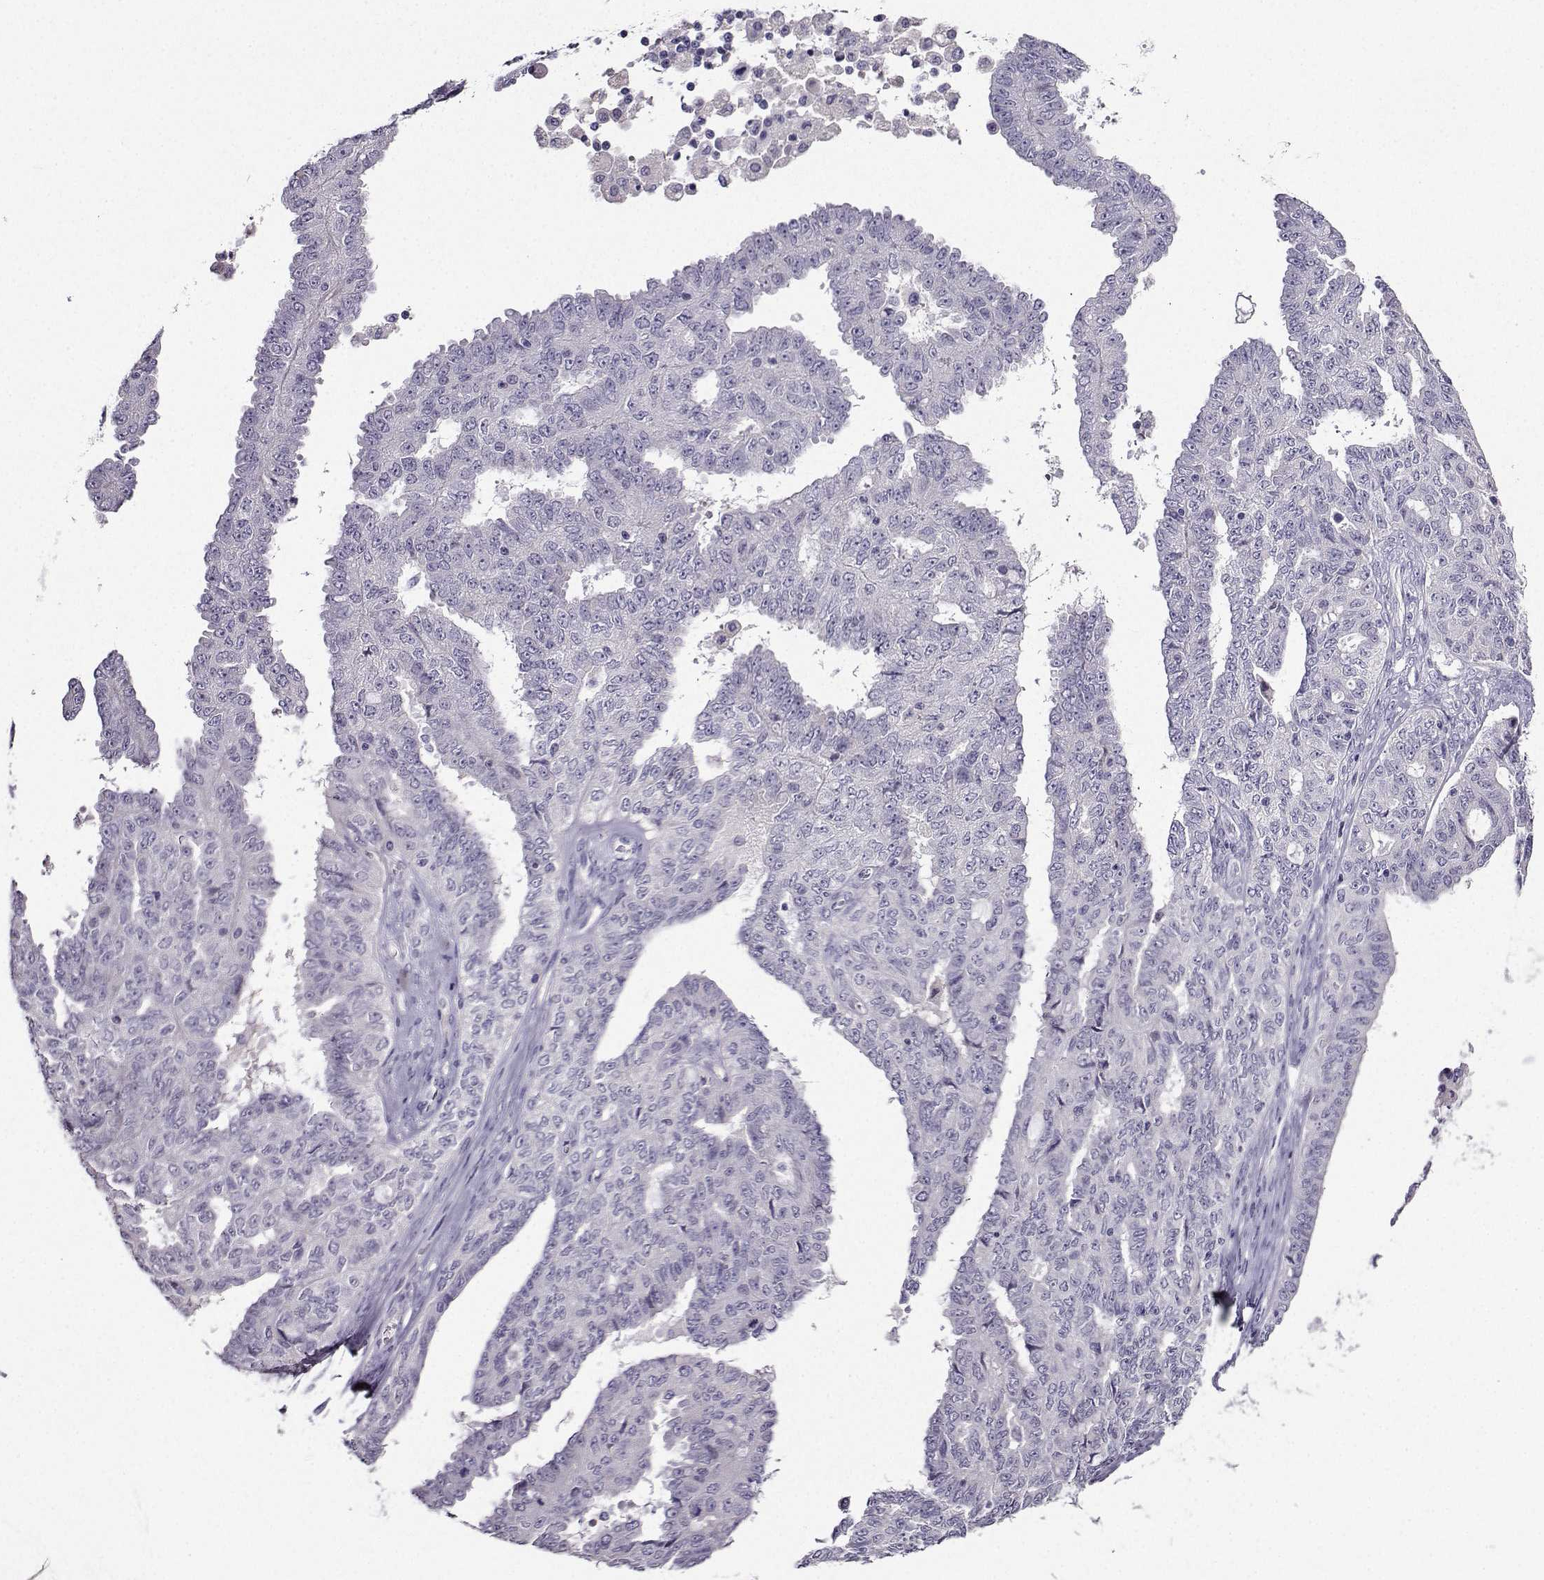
{"staining": {"intensity": "negative", "quantity": "none", "location": "none"}, "tissue": "ovarian cancer", "cell_type": "Tumor cells", "image_type": "cancer", "snomed": [{"axis": "morphology", "description": "Cystadenocarcinoma, serous, NOS"}, {"axis": "topography", "description": "Ovary"}], "caption": "A histopathology image of ovarian serous cystadenocarcinoma stained for a protein displays no brown staining in tumor cells.", "gene": "CRYBB1", "patient": {"sex": "female", "age": 71}}